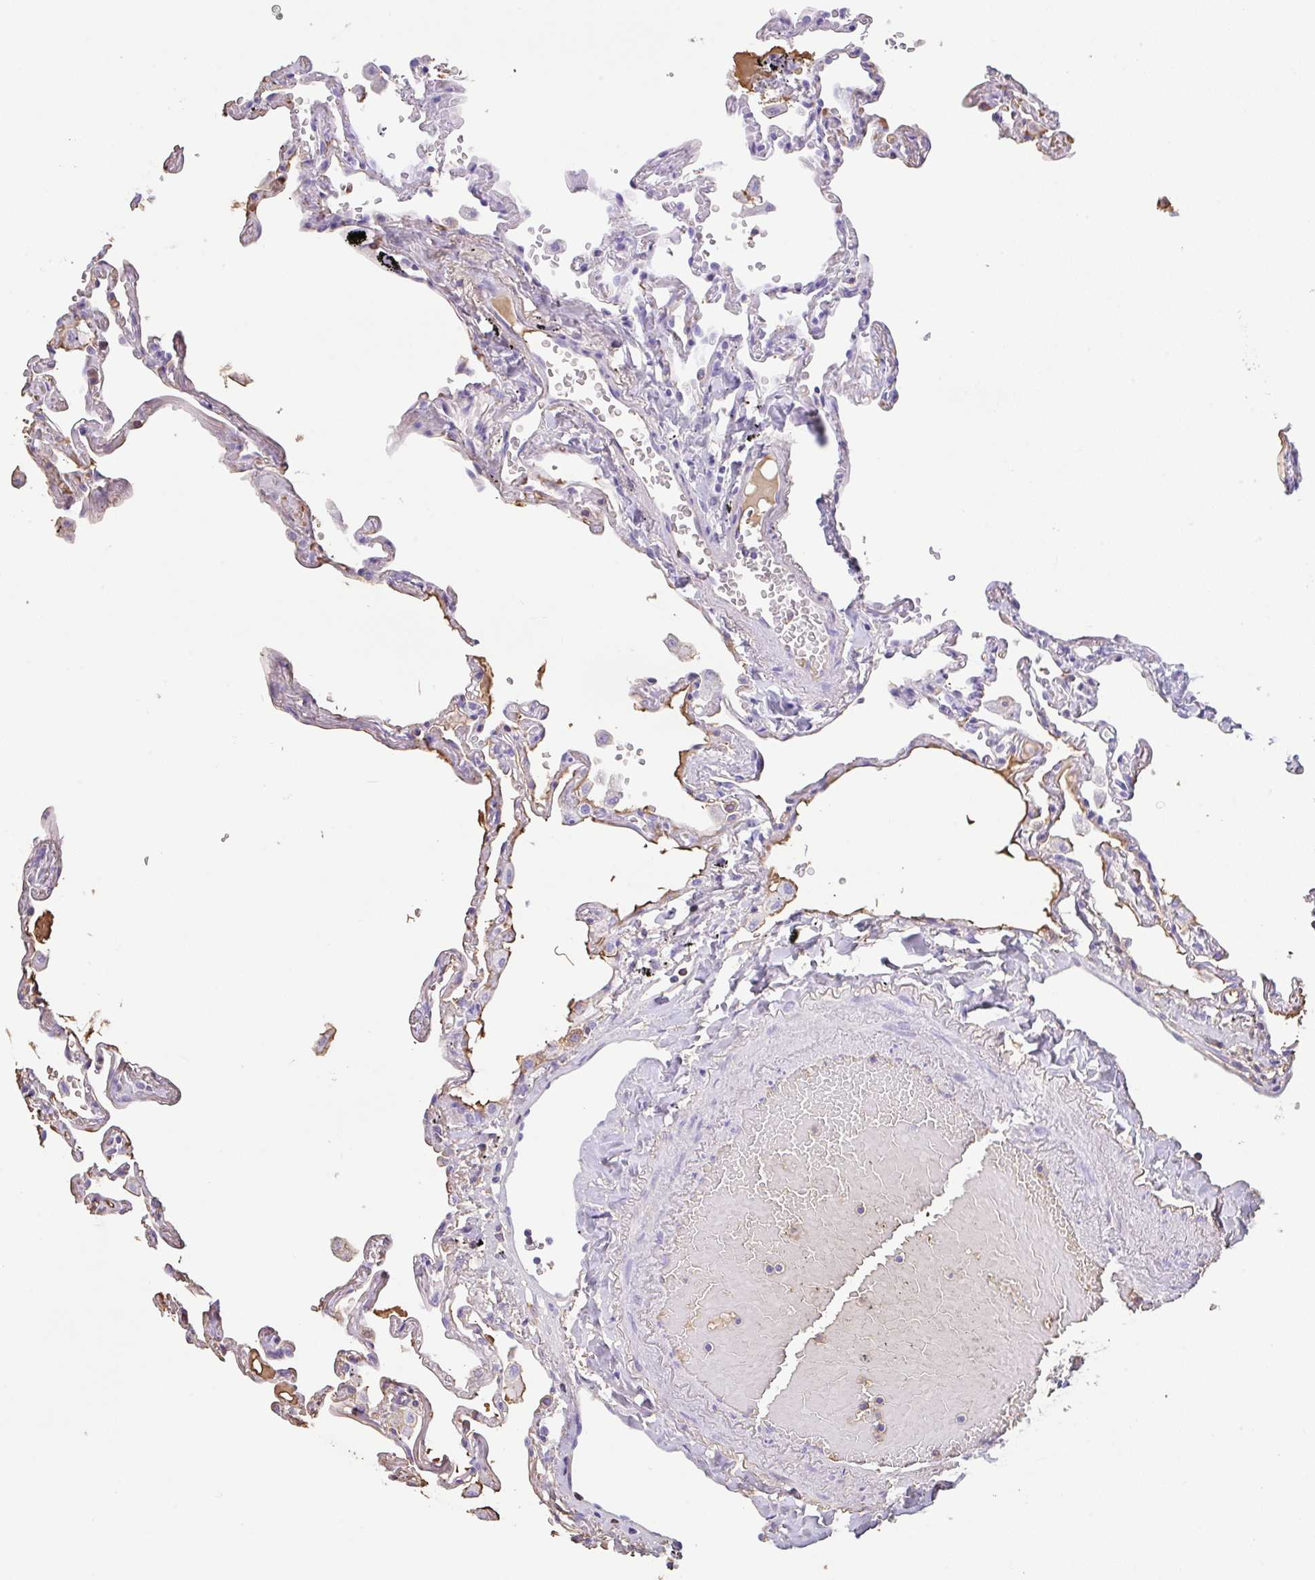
{"staining": {"intensity": "negative", "quantity": "none", "location": "none"}, "tissue": "lung", "cell_type": "Alveolar cells", "image_type": "normal", "snomed": [{"axis": "morphology", "description": "Normal tissue, NOS"}, {"axis": "topography", "description": "Lung"}], "caption": "A high-resolution photomicrograph shows immunohistochemistry (IHC) staining of normal lung, which shows no significant positivity in alveolar cells.", "gene": "HOXC12", "patient": {"sex": "female", "age": 67}}